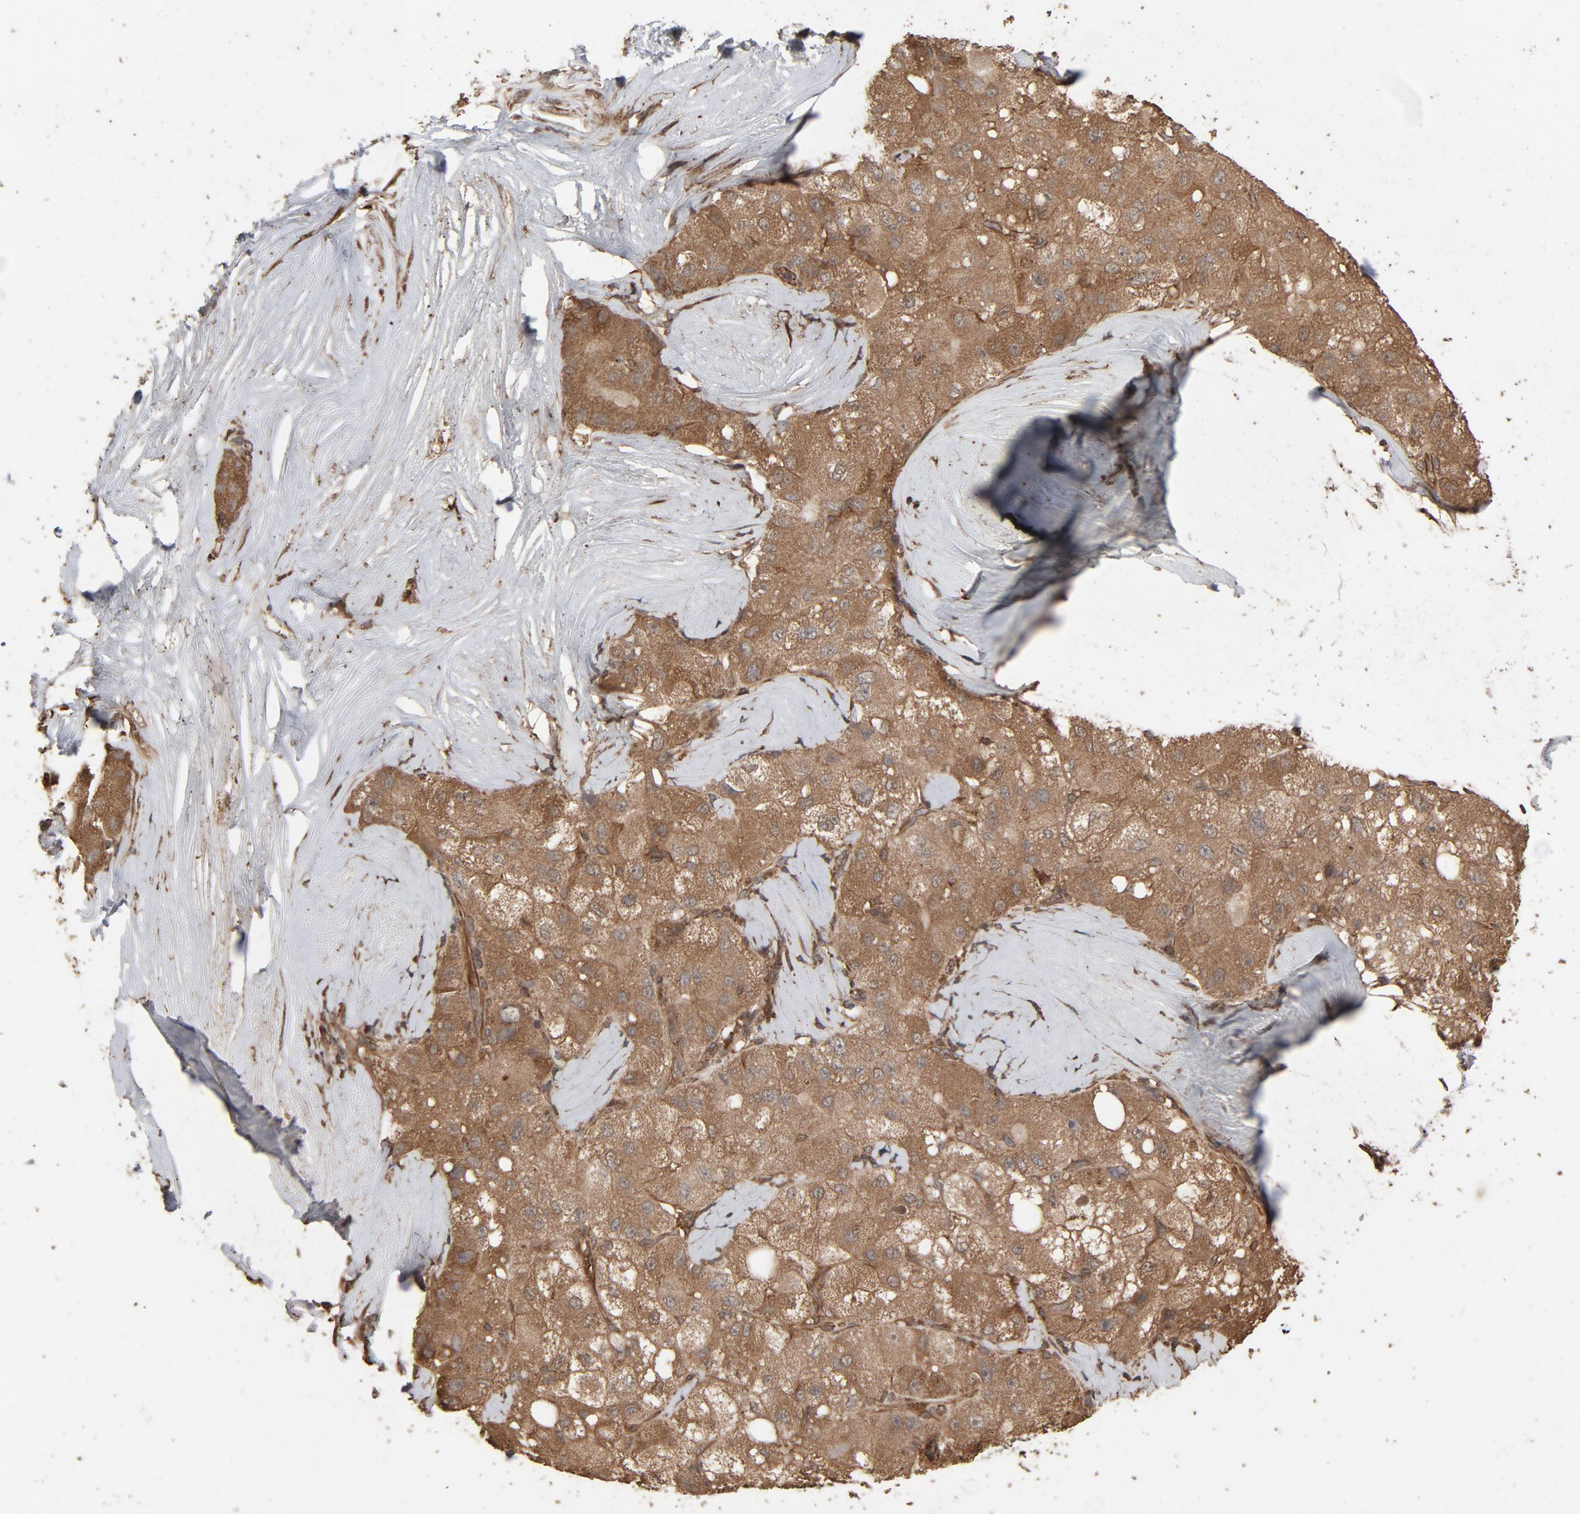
{"staining": {"intensity": "moderate", "quantity": ">75%", "location": "cytoplasmic/membranous"}, "tissue": "liver cancer", "cell_type": "Tumor cells", "image_type": "cancer", "snomed": [{"axis": "morphology", "description": "Carcinoma, Hepatocellular, NOS"}, {"axis": "topography", "description": "Liver"}], "caption": "DAB immunohistochemical staining of human liver cancer reveals moderate cytoplasmic/membranous protein expression in about >75% of tumor cells.", "gene": "RPS6KA6", "patient": {"sex": "male", "age": 80}}